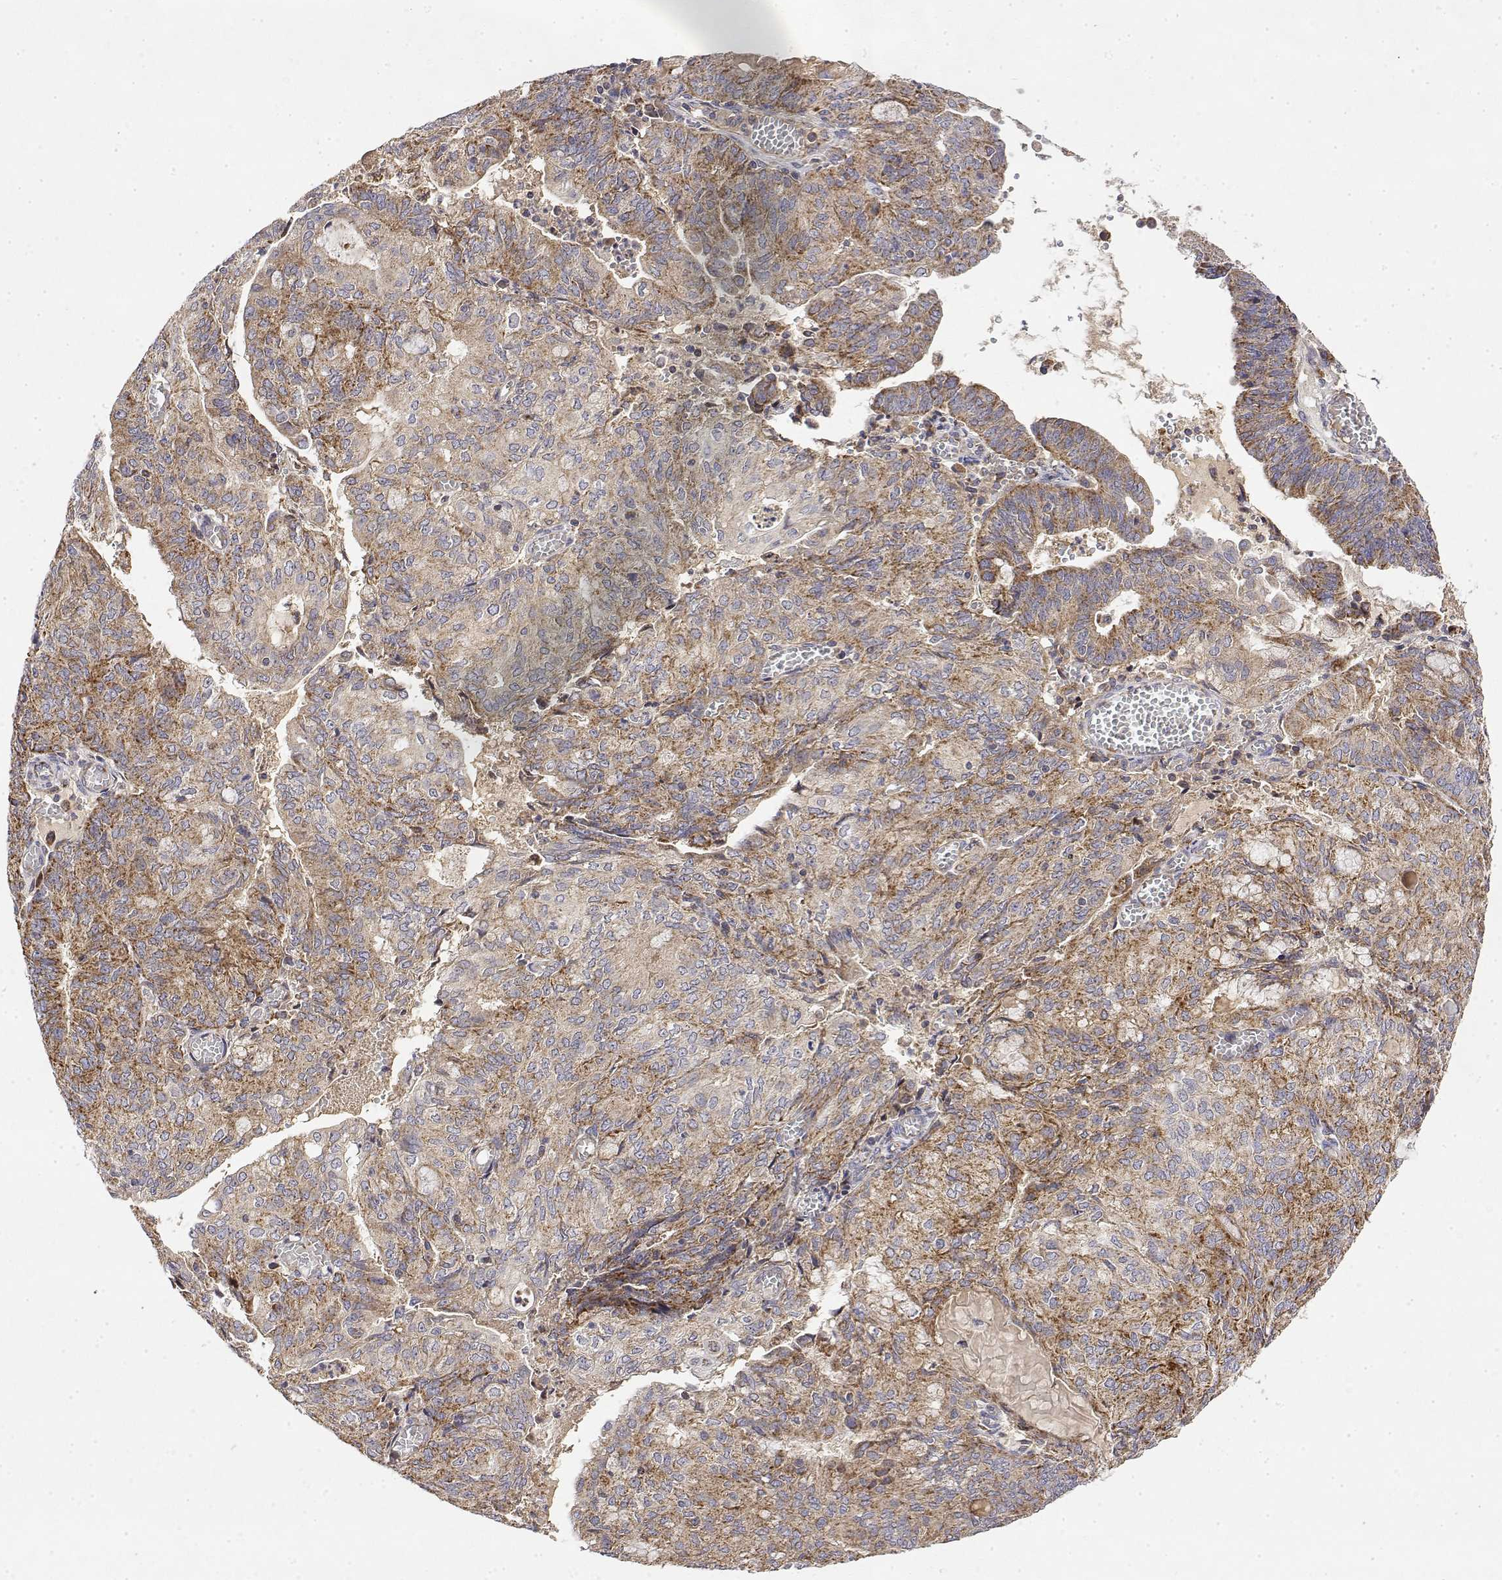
{"staining": {"intensity": "moderate", "quantity": ">75%", "location": "cytoplasmic/membranous"}, "tissue": "endometrial cancer", "cell_type": "Tumor cells", "image_type": "cancer", "snomed": [{"axis": "morphology", "description": "Adenocarcinoma, NOS"}, {"axis": "topography", "description": "Endometrium"}], "caption": "Protein analysis of endometrial cancer (adenocarcinoma) tissue displays moderate cytoplasmic/membranous staining in about >75% of tumor cells.", "gene": "GADD45GIP1", "patient": {"sex": "female", "age": 82}}